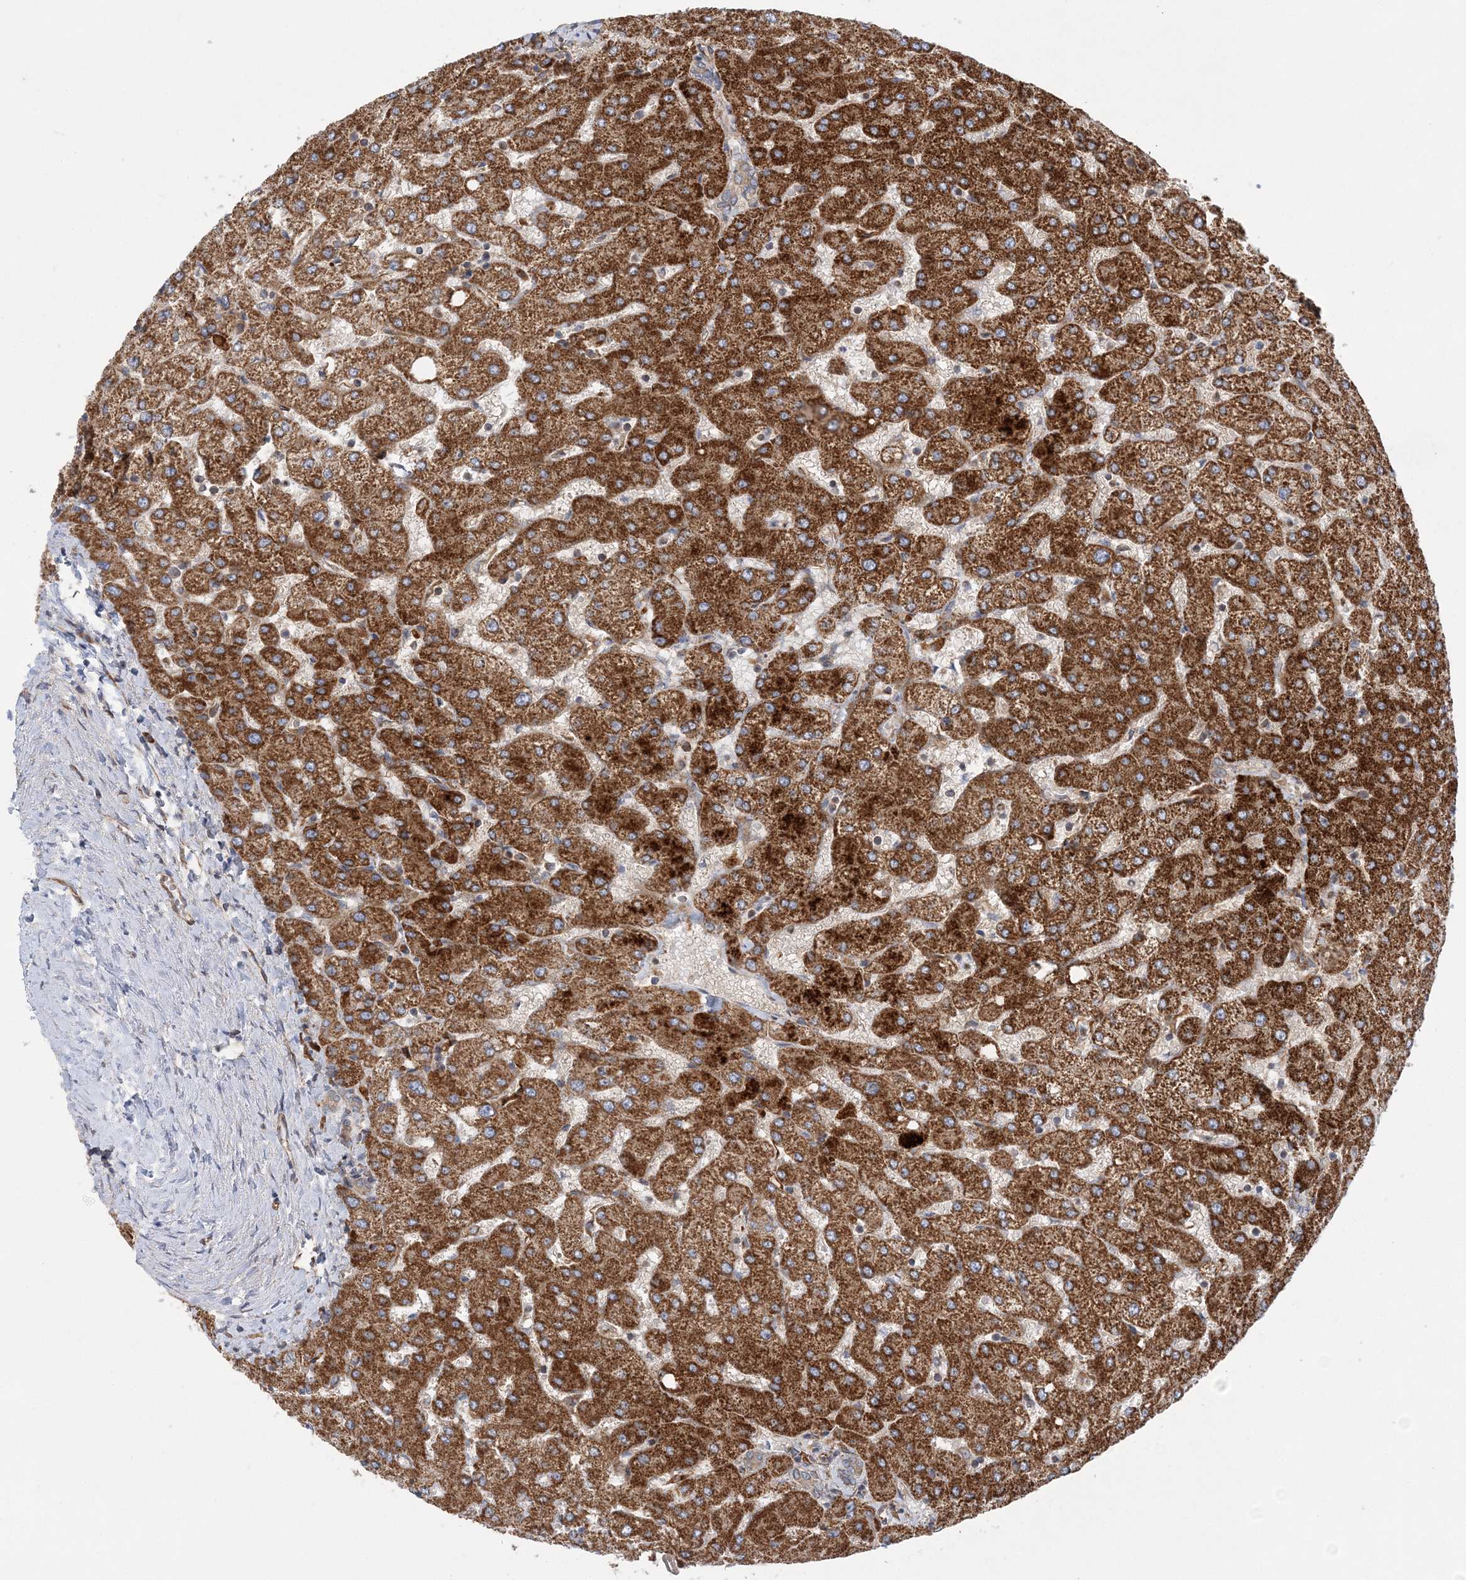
{"staining": {"intensity": "weak", "quantity": "<25%", "location": "cytoplasmic/membranous"}, "tissue": "liver", "cell_type": "Cholangiocytes", "image_type": "normal", "snomed": [{"axis": "morphology", "description": "Normal tissue, NOS"}, {"axis": "topography", "description": "Liver"}], "caption": "High power microscopy photomicrograph of an immunohistochemistry (IHC) image of benign liver, revealing no significant staining in cholangiocytes. Nuclei are stained in blue.", "gene": "FAM114A2", "patient": {"sex": "female", "age": 54}}